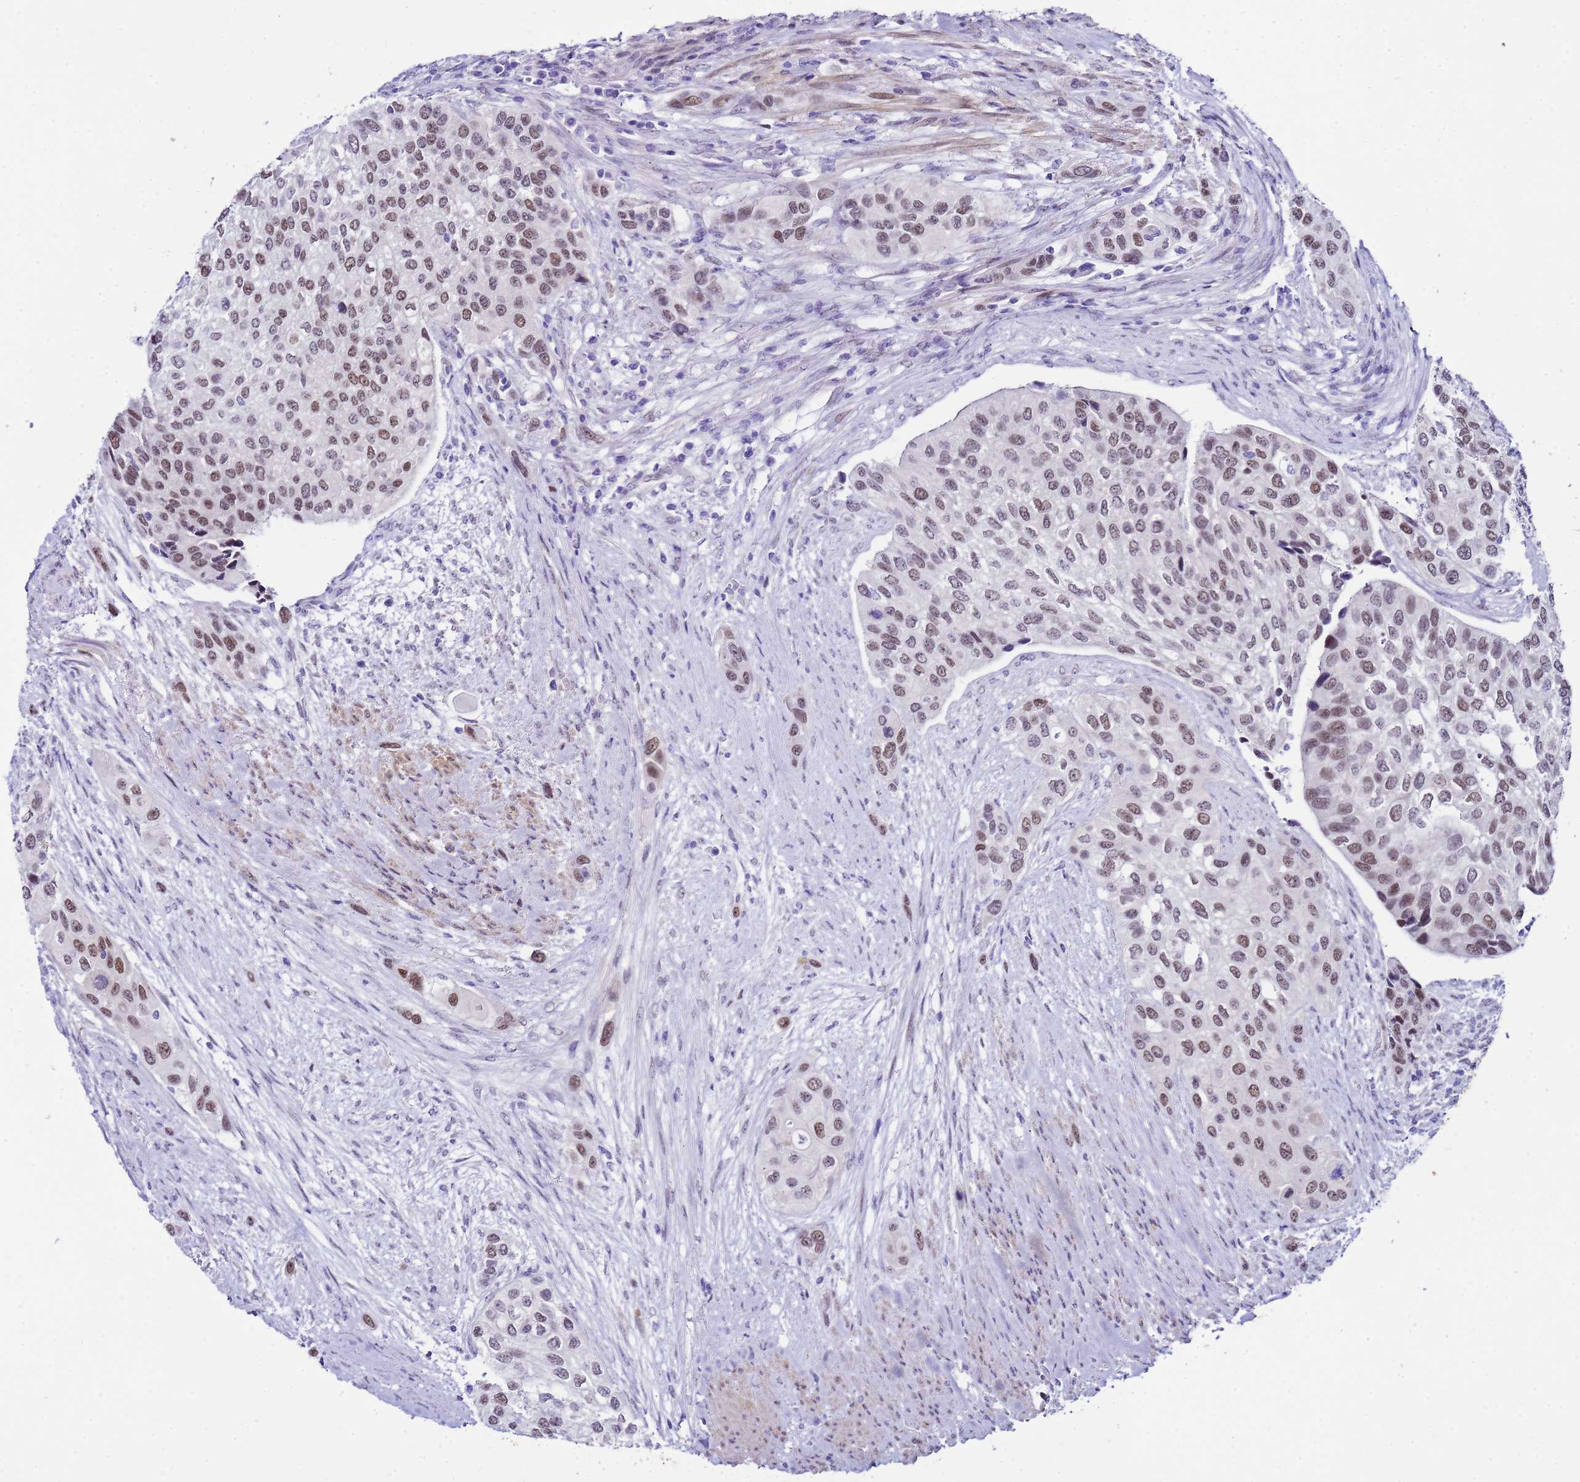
{"staining": {"intensity": "moderate", "quantity": ">75%", "location": "nuclear"}, "tissue": "urothelial cancer", "cell_type": "Tumor cells", "image_type": "cancer", "snomed": [{"axis": "morphology", "description": "Normal tissue, NOS"}, {"axis": "morphology", "description": "Urothelial carcinoma, High grade"}, {"axis": "topography", "description": "Vascular tissue"}, {"axis": "topography", "description": "Urinary bladder"}], "caption": "A high-resolution histopathology image shows immunohistochemistry (IHC) staining of urothelial cancer, which demonstrates moderate nuclear staining in about >75% of tumor cells. (DAB = brown stain, brightfield microscopy at high magnification).", "gene": "BCL7A", "patient": {"sex": "female", "age": 56}}